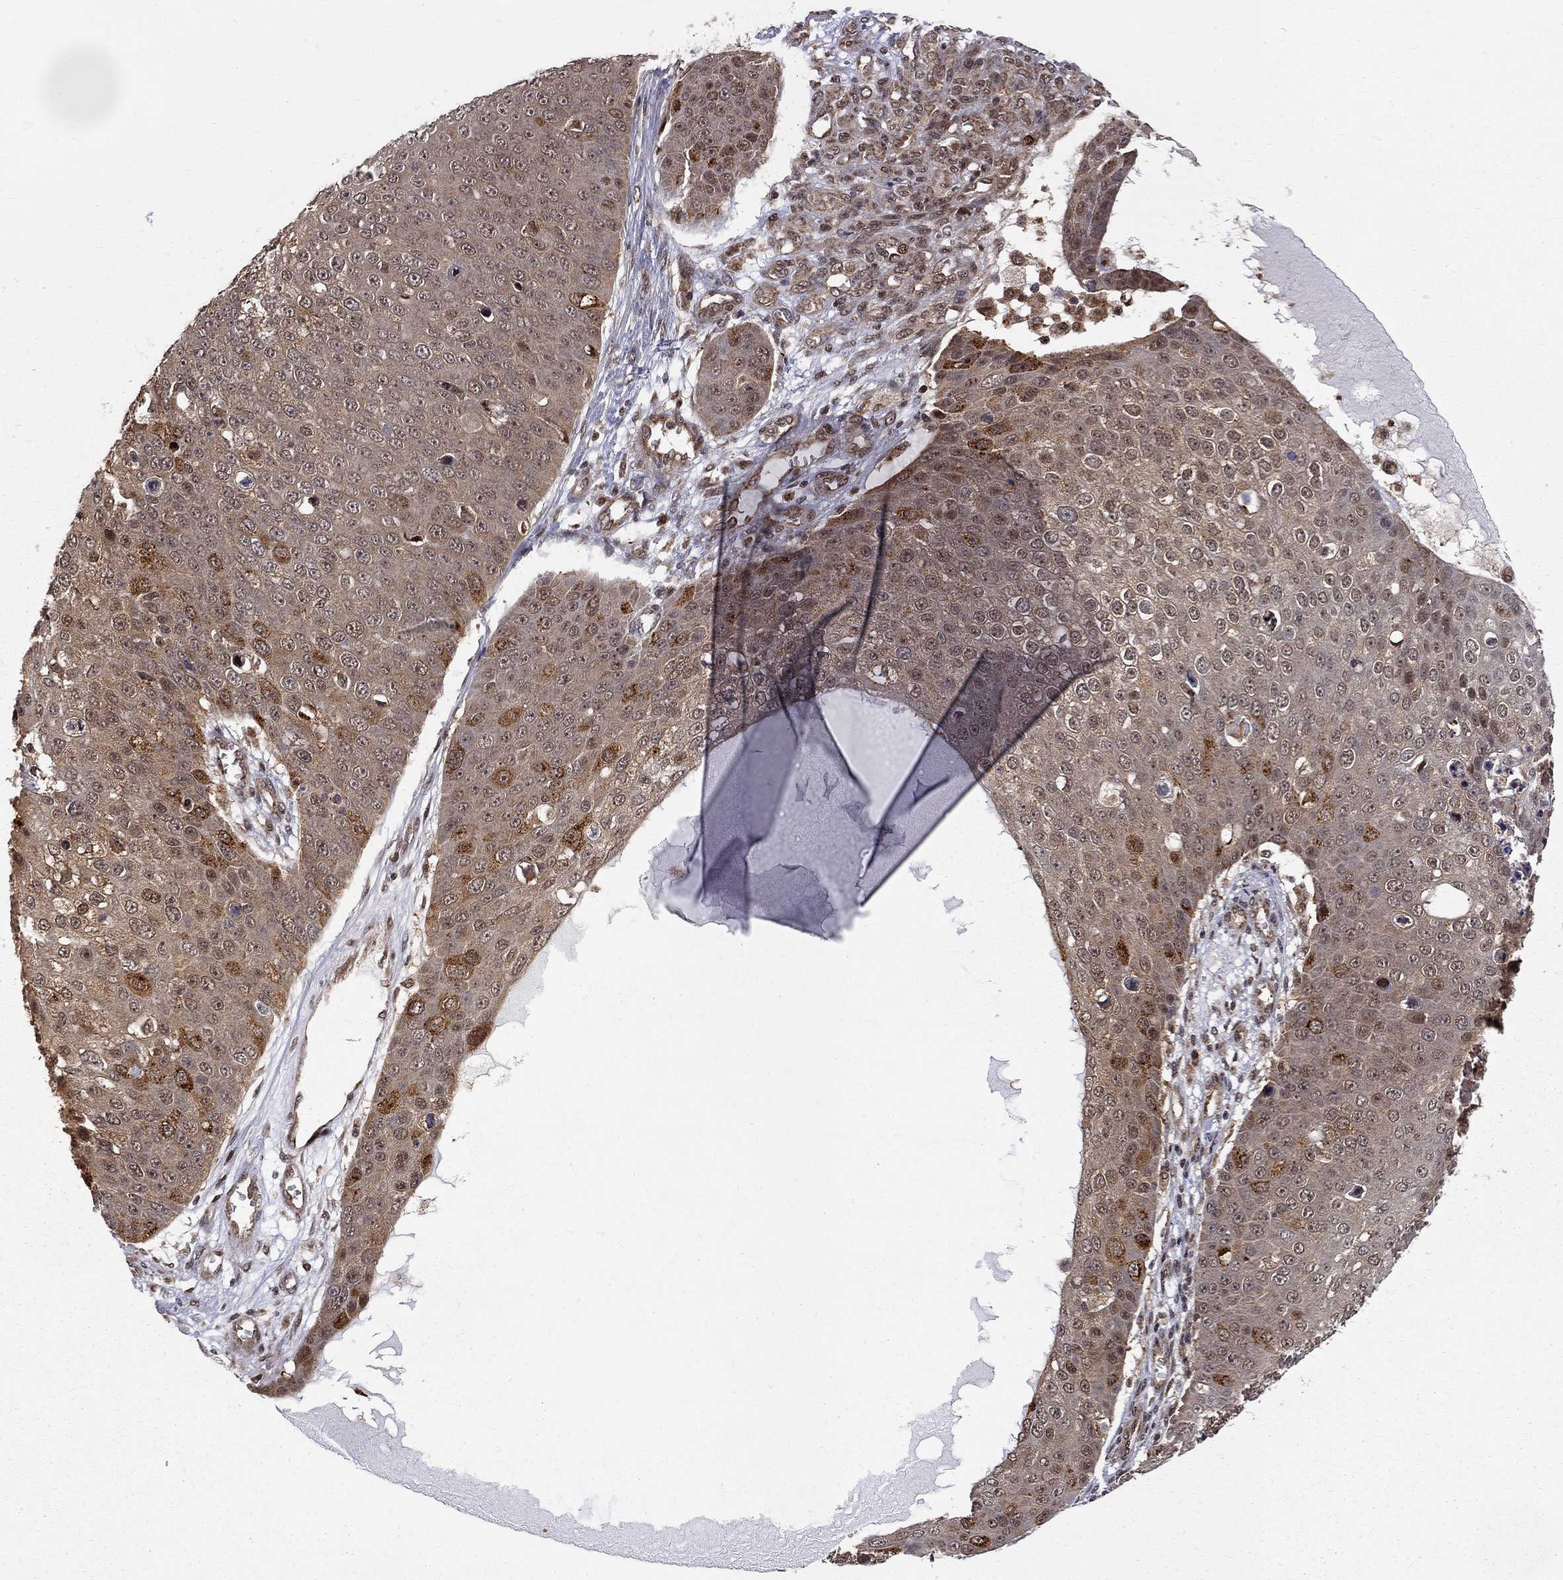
{"staining": {"intensity": "moderate", "quantity": "<25%", "location": "cytoplasmic/membranous,nuclear"}, "tissue": "skin cancer", "cell_type": "Tumor cells", "image_type": "cancer", "snomed": [{"axis": "morphology", "description": "Squamous cell carcinoma, NOS"}, {"axis": "topography", "description": "Skin"}], "caption": "Immunohistochemistry (IHC) (DAB (3,3'-diaminobenzidine)) staining of human skin cancer reveals moderate cytoplasmic/membranous and nuclear protein expression in about <25% of tumor cells.", "gene": "ELOB", "patient": {"sex": "male", "age": 71}}